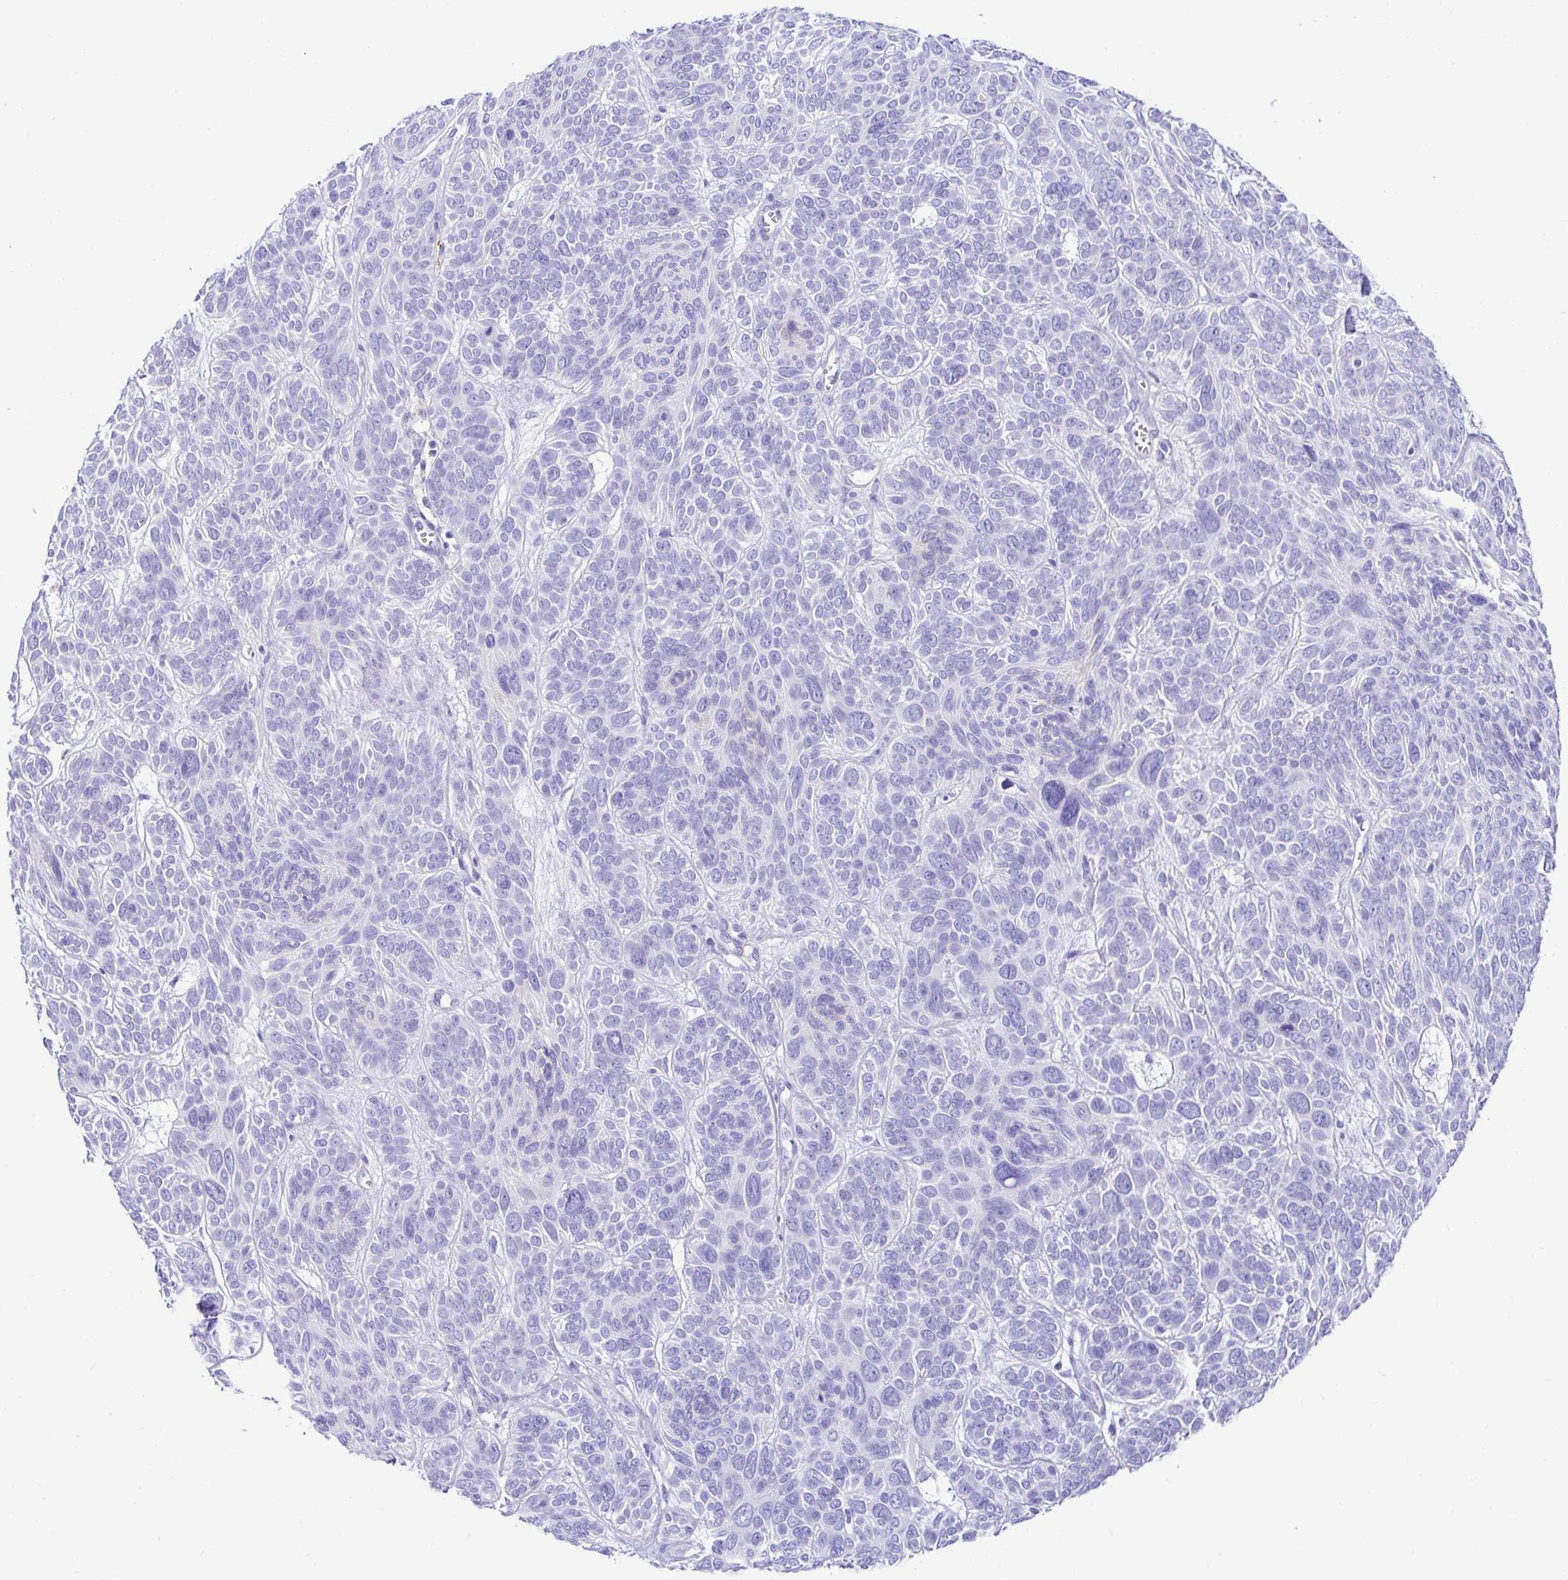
{"staining": {"intensity": "negative", "quantity": "none", "location": "none"}, "tissue": "skin cancer", "cell_type": "Tumor cells", "image_type": "cancer", "snomed": [{"axis": "morphology", "description": "Basal cell carcinoma"}, {"axis": "topography", "description": "Skin"}, {"axis": "topography", "description": "Skin of face"}], "caption": "Immunohistochemistry micrograph of skin basal cell carcinoma stained for a protein (brown), which exhibits no staining in tumor cells.", "gene": "BACE2", "patient": {"sex": "male", "age": 73}}